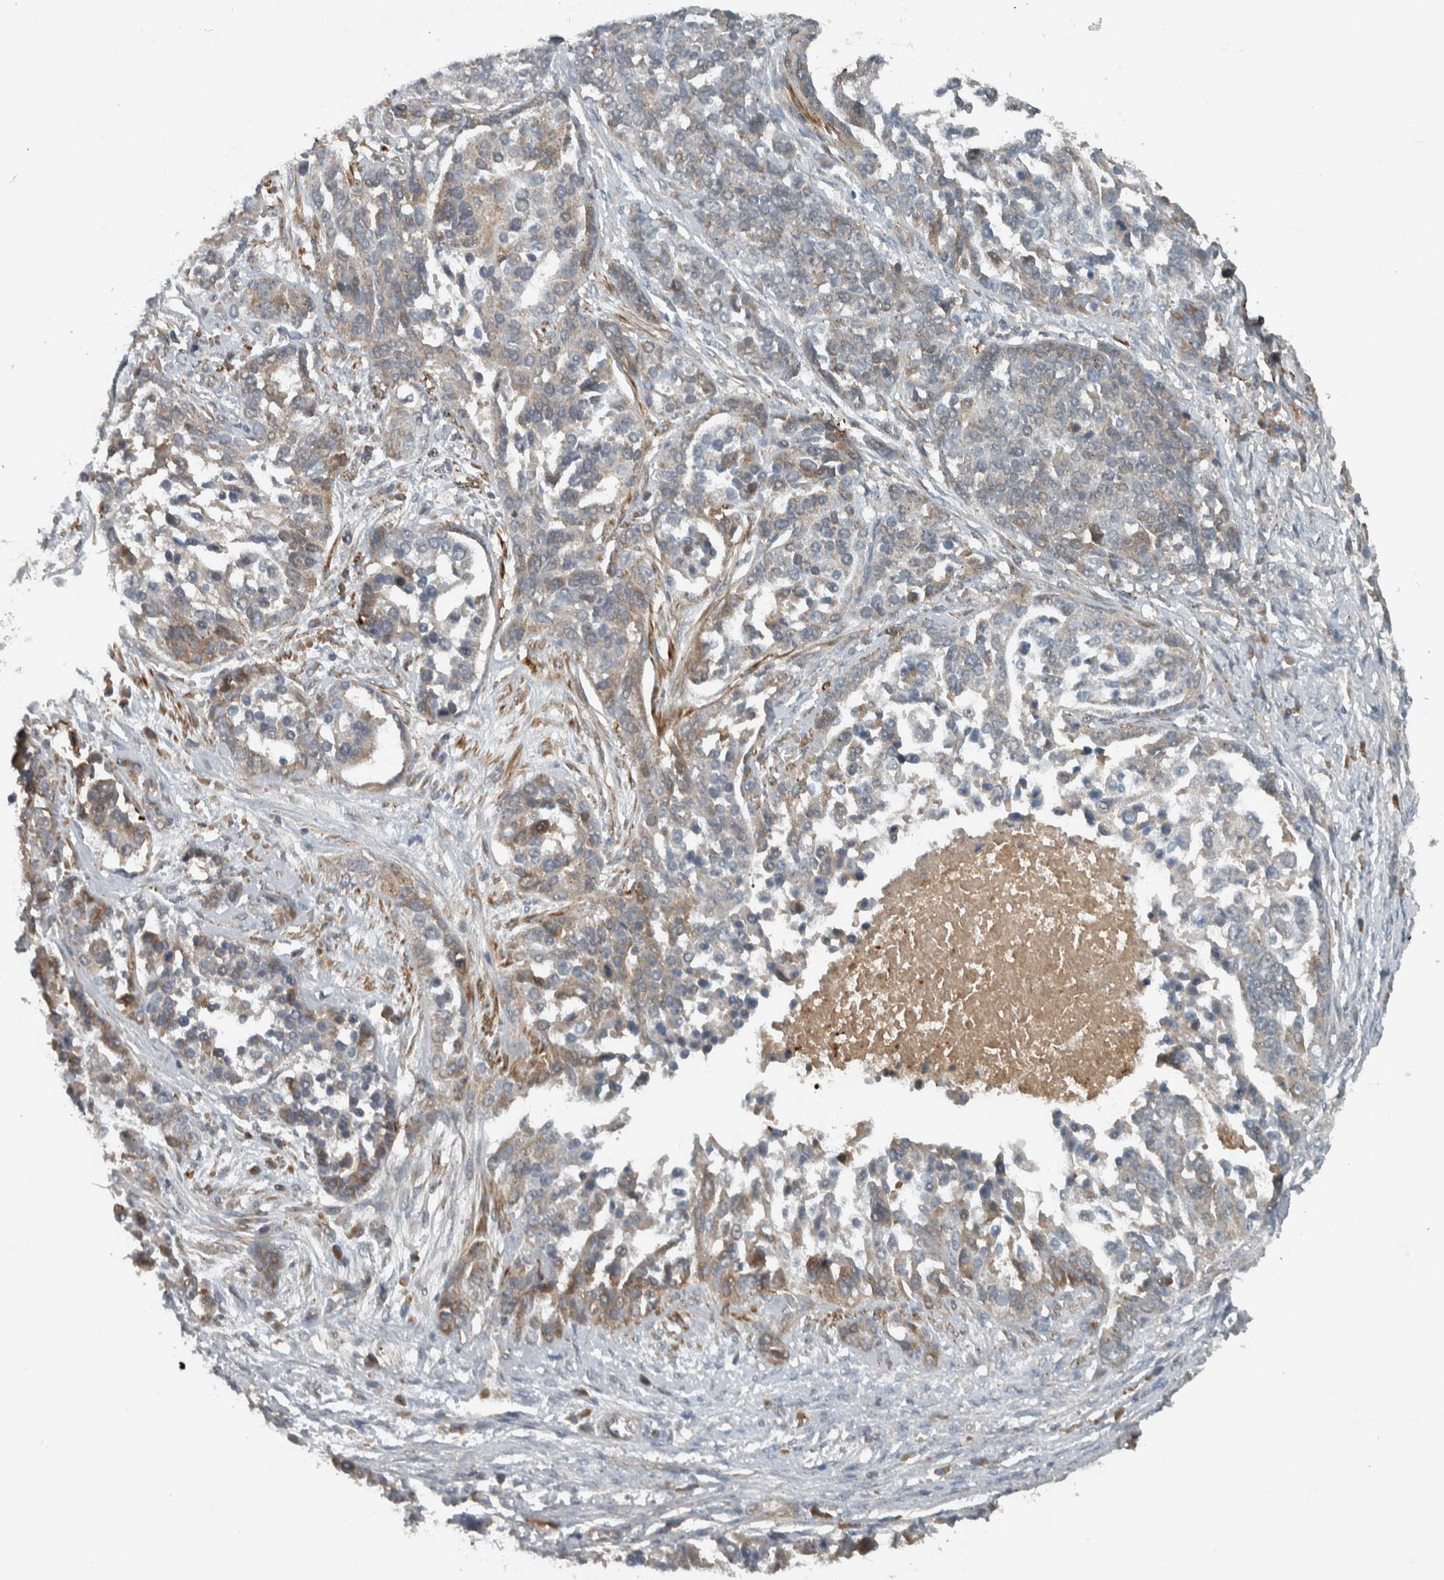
{"staining": {"intensity": "weak", "quantity": "<25%", "location": "cytoplasmic/membranous"}, "tissue": "ovarian cancer", "cell_type": "Tumor cells", "image_type": "cancer", "snomed": [{"axis": "morphology", "description": "Cystadenocarcinoma, serous, NOS"}, {"axis": "topography", "description": "Ovary"}], "caption": "Image shows no protein expression in tumor cells of serous cystadenocarcinoma (ovarian) tissue.", "gene": "LBHD1", "patient": {"sex": "female", "age": 44}}